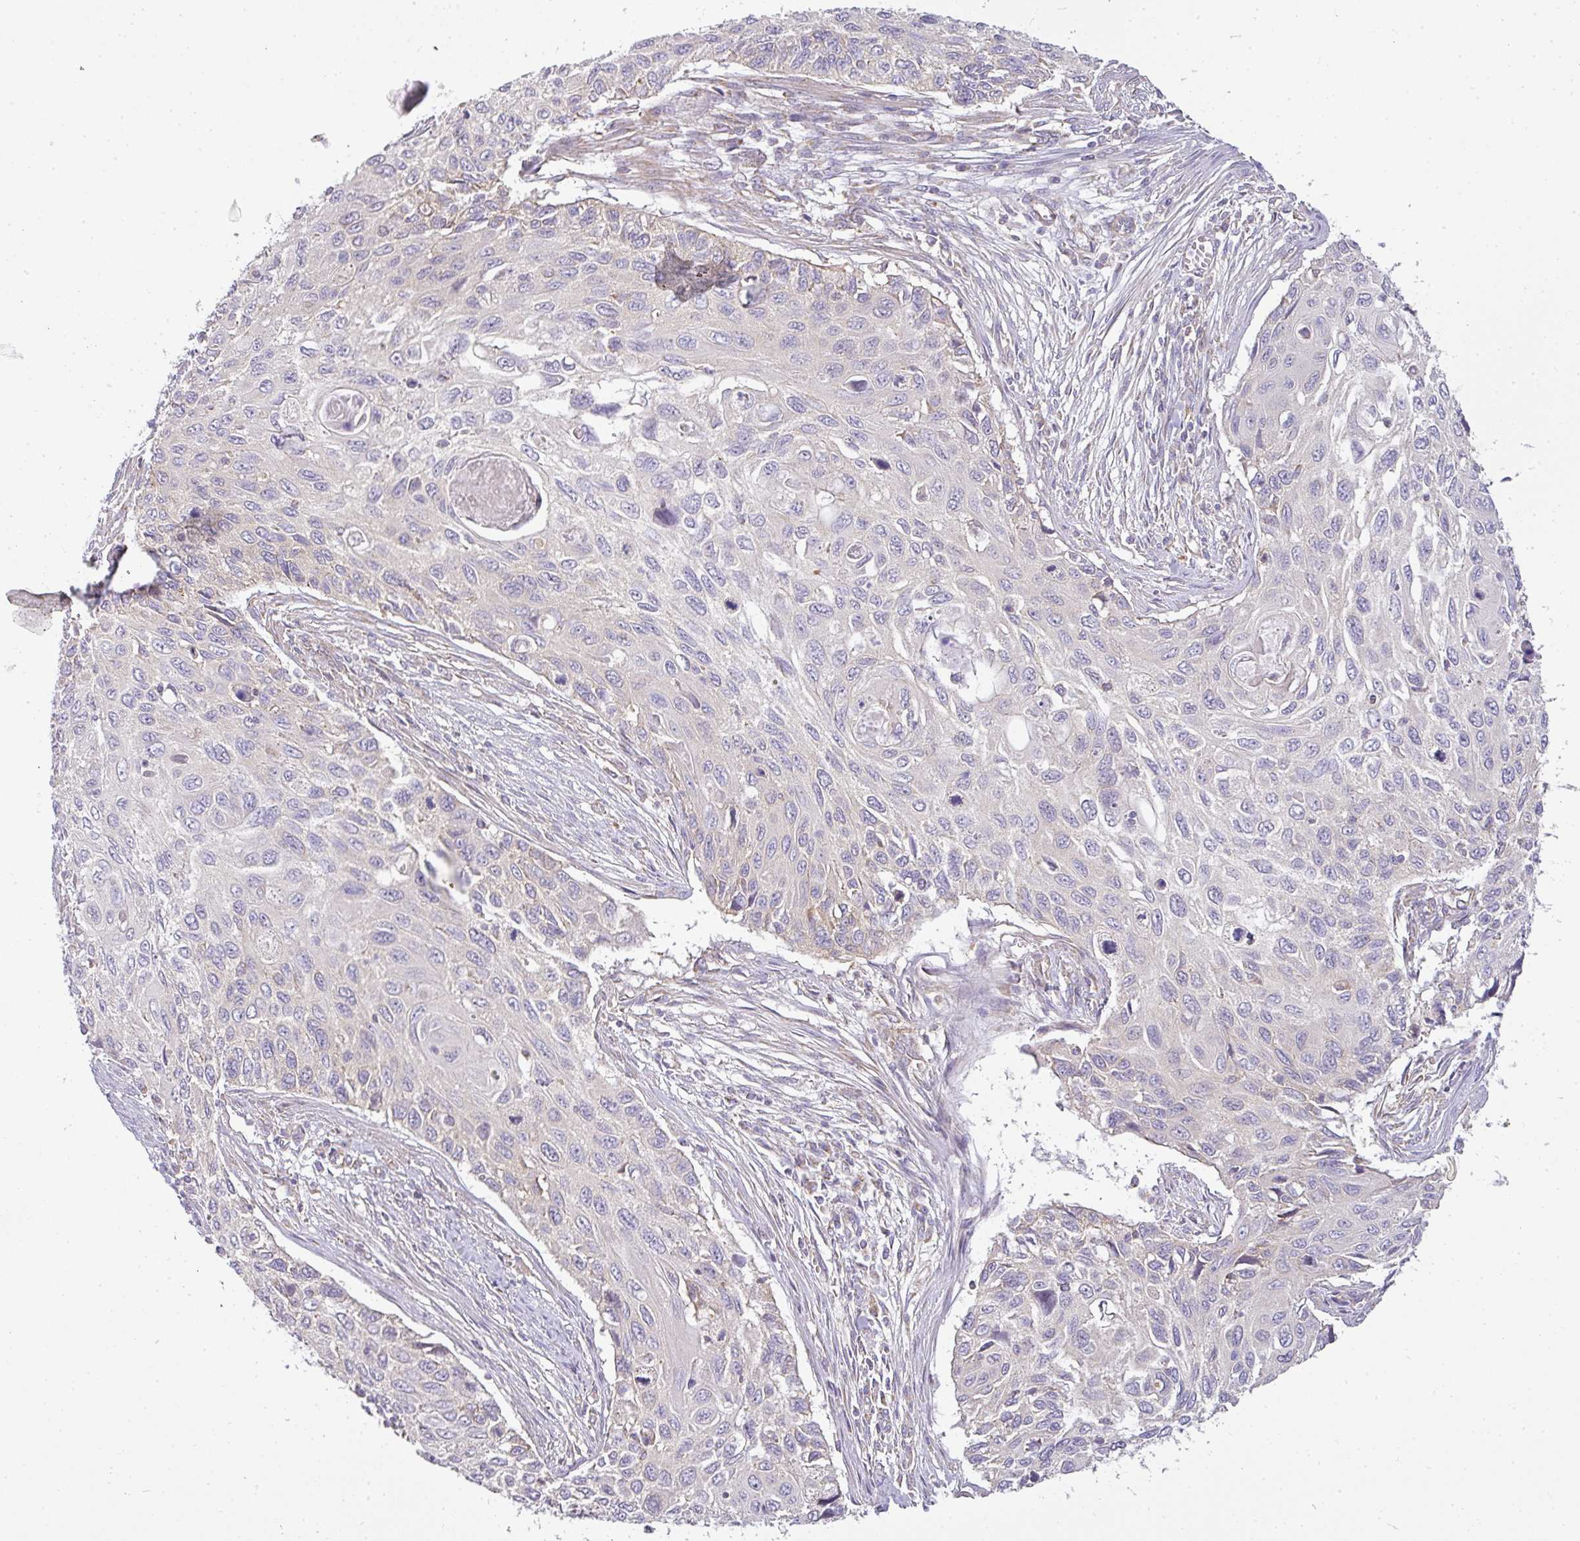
{"staining": {"intensity": "negative", "quantity": "none", "location": "none"}, "tissue": "cervical cancer", "cell_type": "Tumor cells", "image_type": "cancer", "snomed": [{"axis": "morphology", "description": "Squamous cell carcinoma, NOS"}, {"axis": "topography", "description": "Cervix"}], "caption": "Tumor cells show no significant protein positivity in cervical cancer (squamous cell carcinoma). (Immunohistochemistry (ihc), brightfield microscopy, high magnification).", "gene": "ZNF211", "patient": {"sex": "female", "age": 70}}